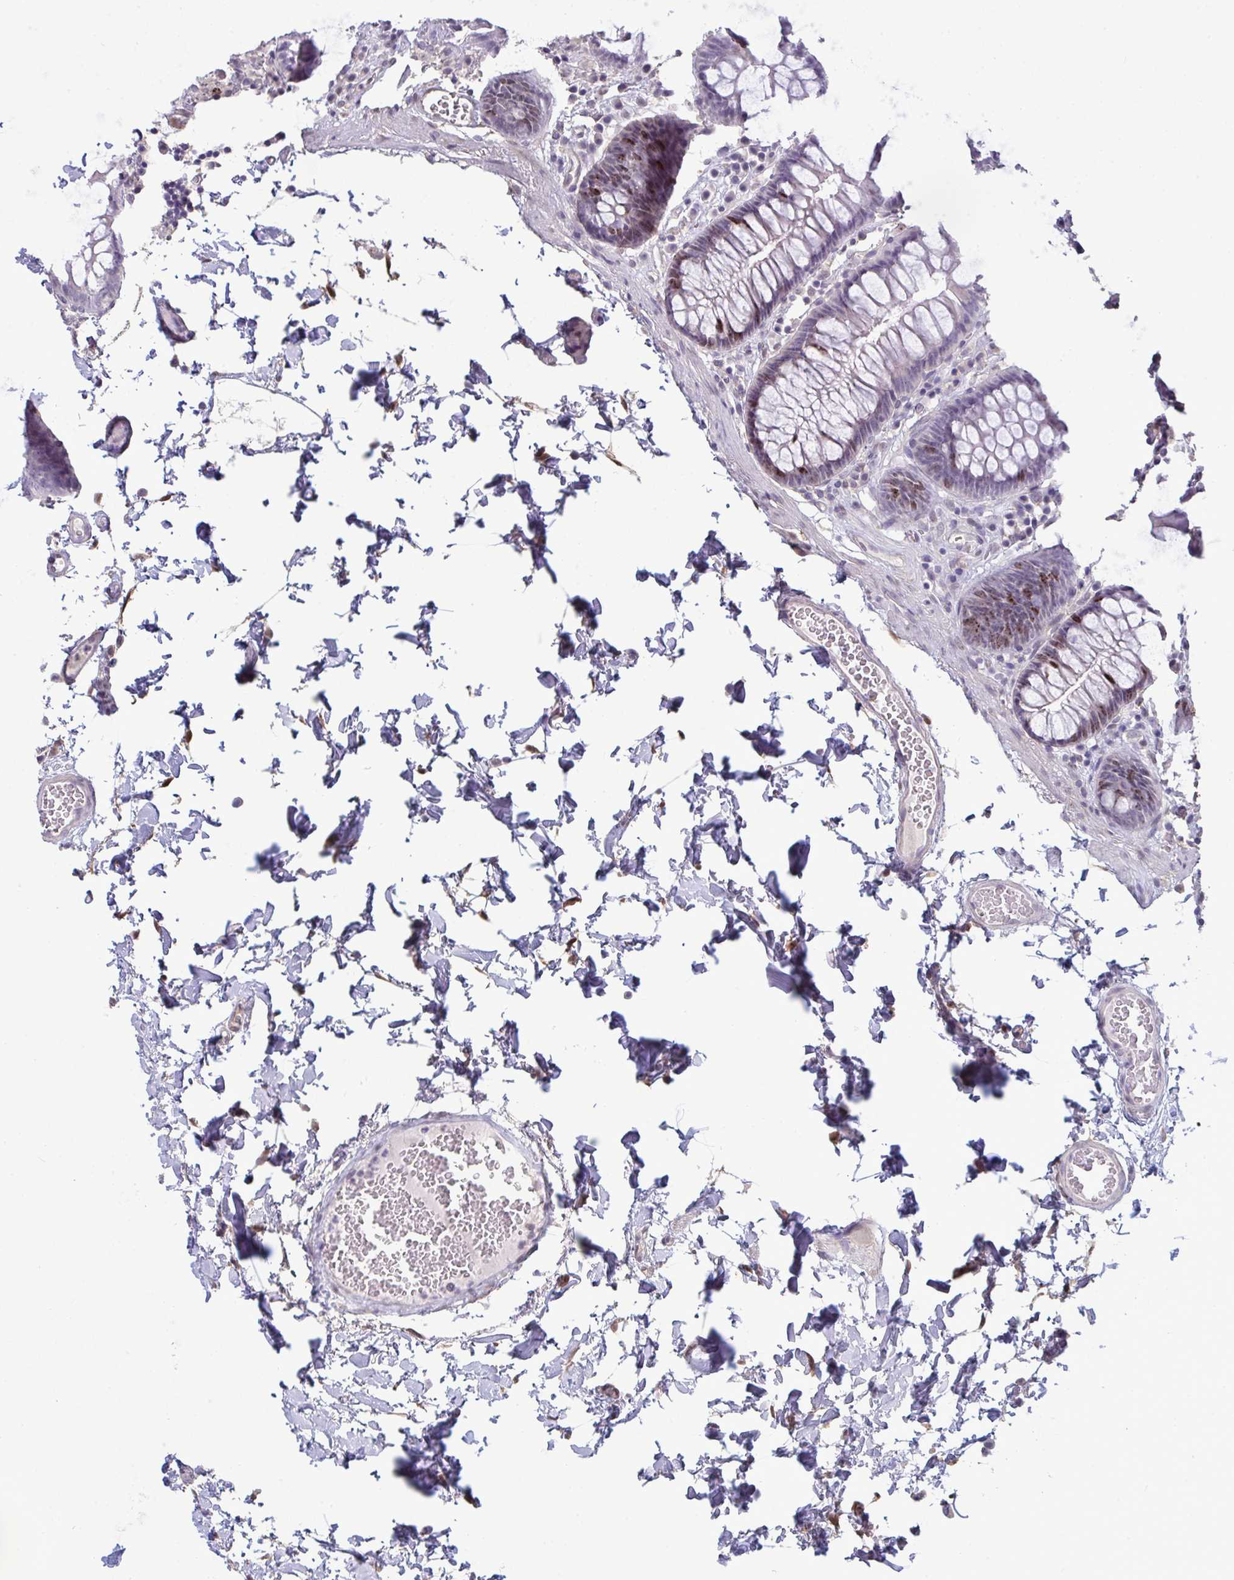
{"staining": {"intensity": "negative", "quantity": "none", "location": "none"}, "tissue": "colon", "cell_type": "Endothelial cells", "image_type": "normal", "snomed": [{"axis": "morphology", "description": "Normal tissue, NOS"}, {"axis": "topography", "description": "Colon"}, {"axis": "topography", "description": "Peripheral nerve tissue"}], "caption": "IHC micrograph of normal colon: human colon stained with DAB (3,3'-diaminobenzidine) exhibits no significant protein positivity in endothelial cells. (Immunohistochemistry, brightfield microscopy, high magnification).", "gene": "SETD7", "patient": {"sex": "male", "age": 84}}